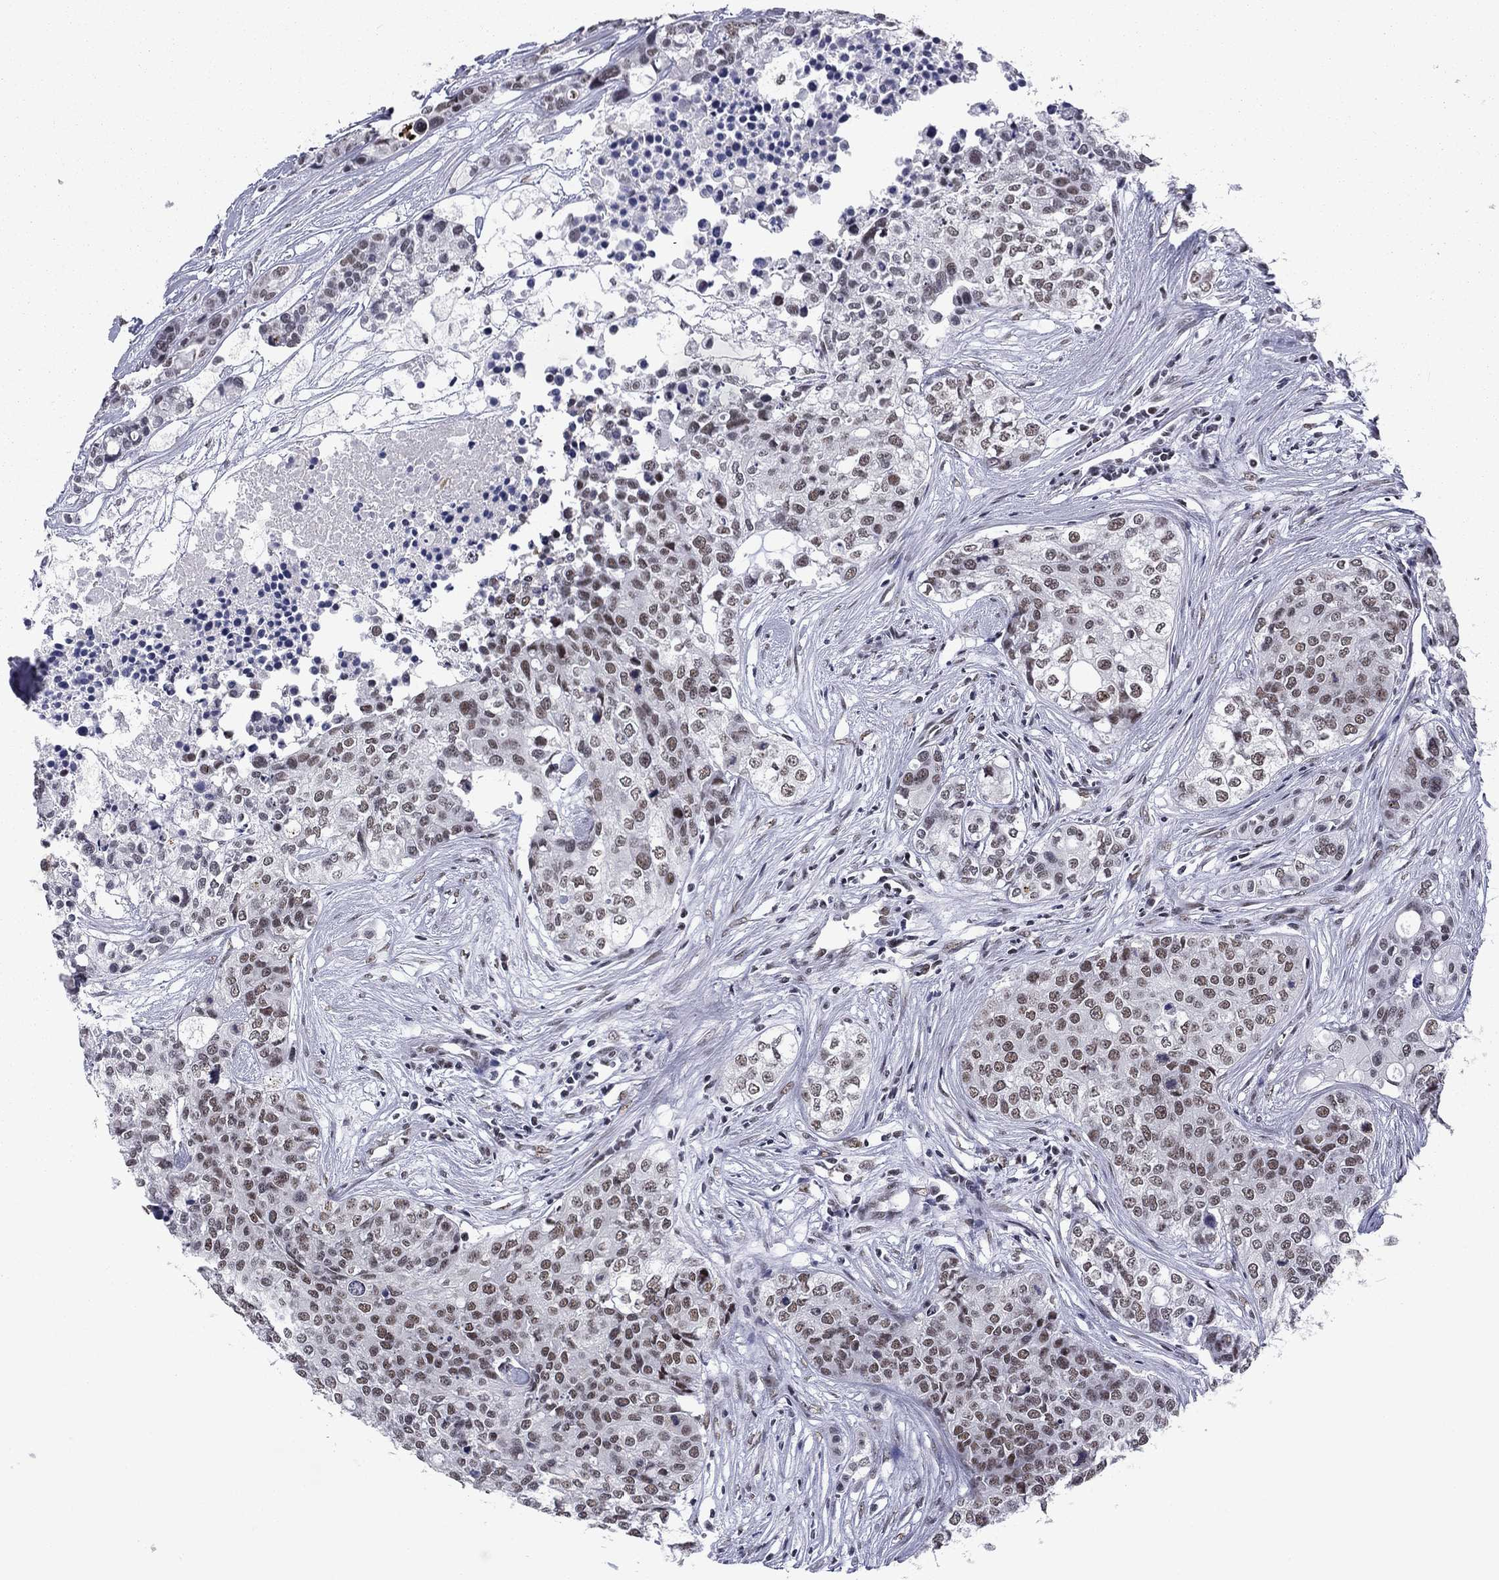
{"staining": {"intensity": "moderate", "quantity": "<25%", "location": "nuclear"}, "tissue": "carcinoid", "cell_type": "Tumor cells", "image_type": "cancer", "snomed": [{"axis": "morphology", "description": "Carcinoid, malignant, NOS"}, {"axis": "topography", "description": "Colon"}], "caption": "A photomicrograph of human malignant carcinoid stained for a protein exhibits moderate nuclear brown staining in tumor cells.", "gene": "ETV5", "patient": {"sex": "male", "age": 81}}